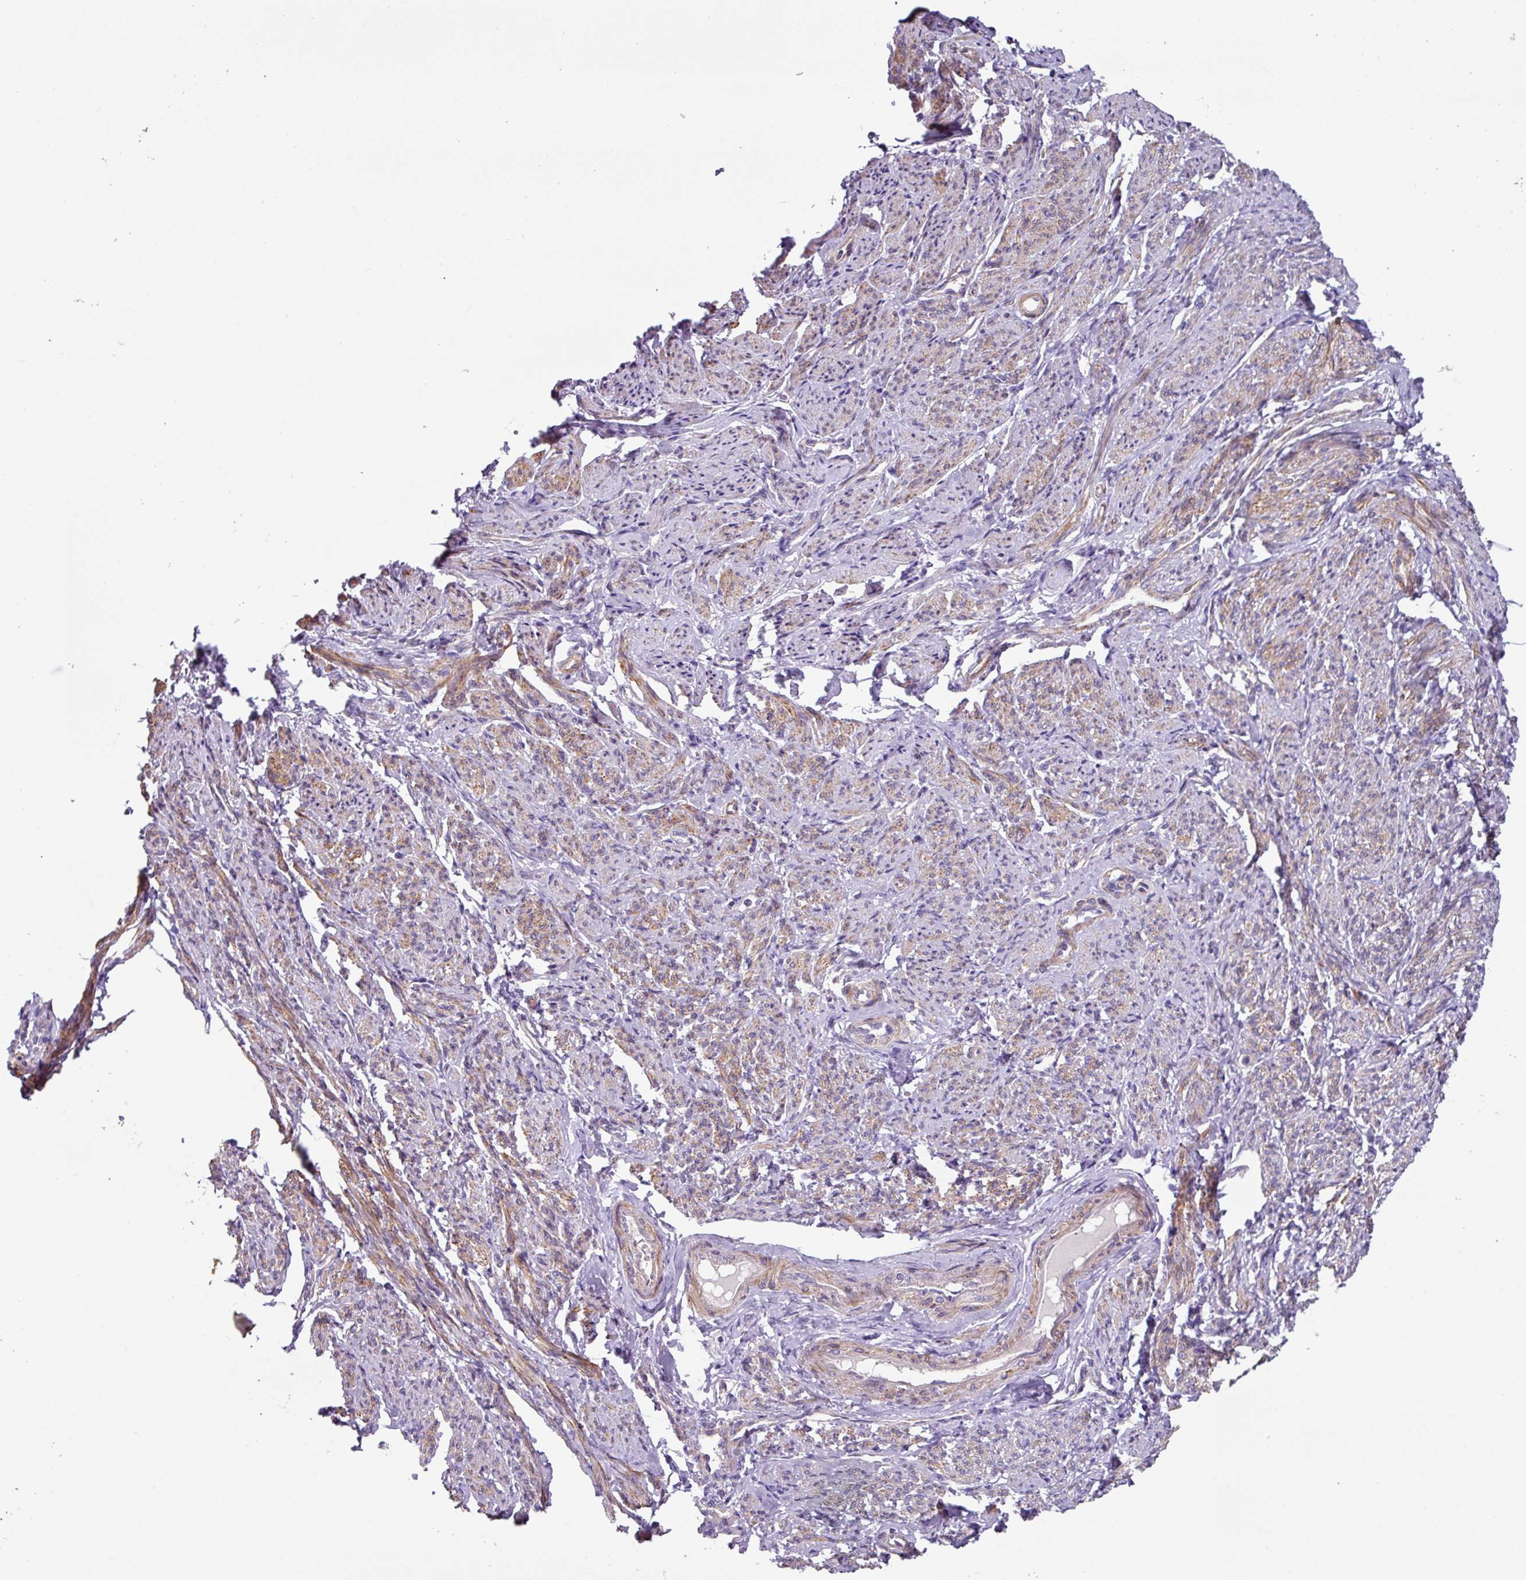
{"staining": {"intensity": "moderate", "quantity": ">75%", "location": "cytoplasmic/membranous"}, "tissue": "smooth muscle", "cell_type": "Smooth muscle cells", "image_type": "normal", "snomed": [{"axis": "morphology", "description": "Normal tissue, NOS"}, {"axis": "topography", "description": "Smooth muscle"}], "caption": "This photomicrograph displays normal smooth muscle stained with IHC to label a protein in brown. The cytoplasmic/membranous of smooth muscle cells show moderate positivity for the protein. Nuclei are counter-stained blue.", "gene": "MRRF", "patient": {"sex": "female", "age": 65}}